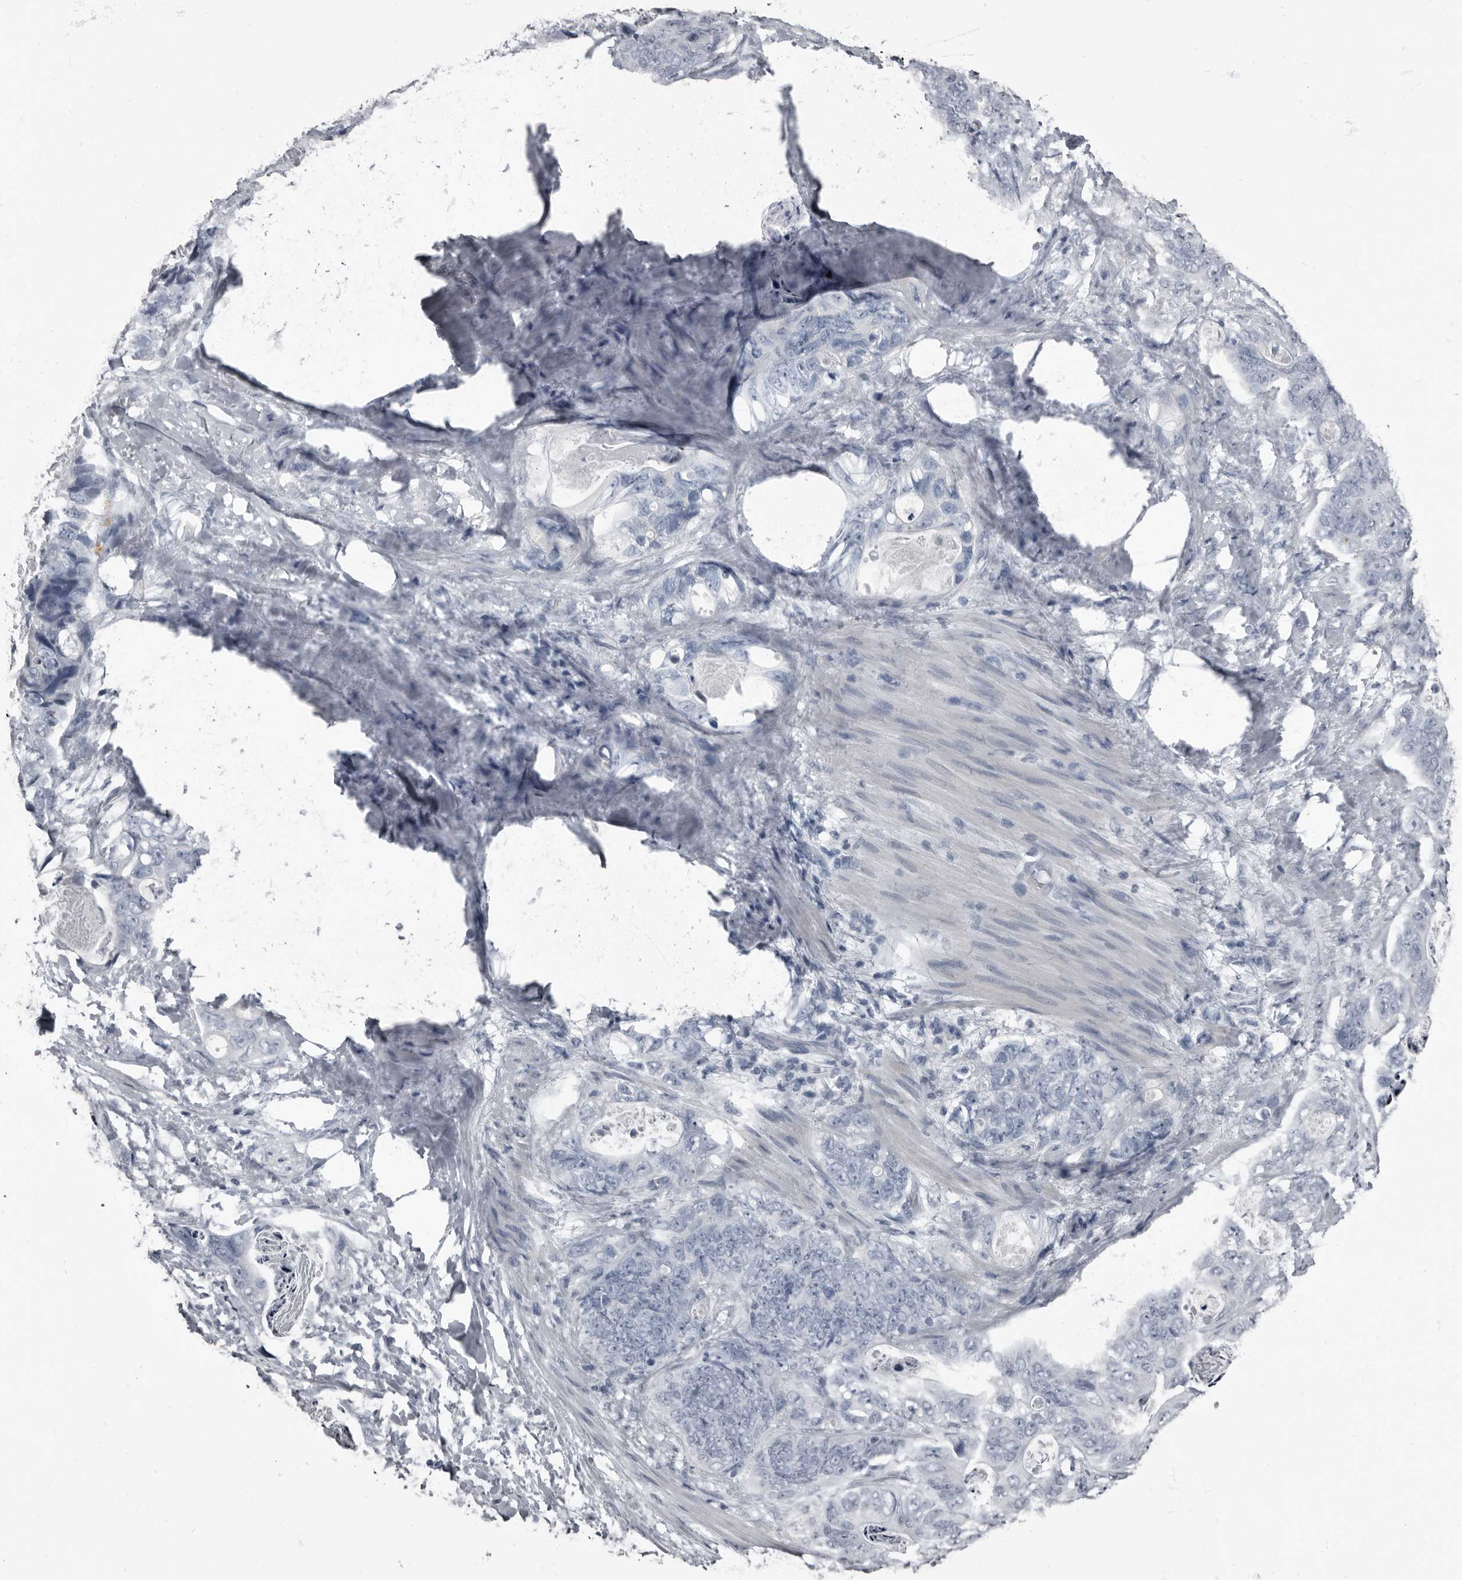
{"staining": {"intensity": "negative", "quantity": "none", "location": "none"}, "tissue": "stomach cancer", "cell_type": "Tumor cells", "image_type": "cancer", "snomed": [{"axis": "morphology", "description": "Normal tissue, NOS"}, {"axis": "morphology", "description": "Adenocarcinoma, NOS"}, {"axis": "topography", "description": "Stomach"}], "caption": "High magnification brightfield microscopy of stomach cancer stained with DAB (brown) and counterstained with hematoxylin (blue): tumor cells show no significant staining.", "gene": "TPD52L1", "patient": {"sex": "female", "age": 89}}